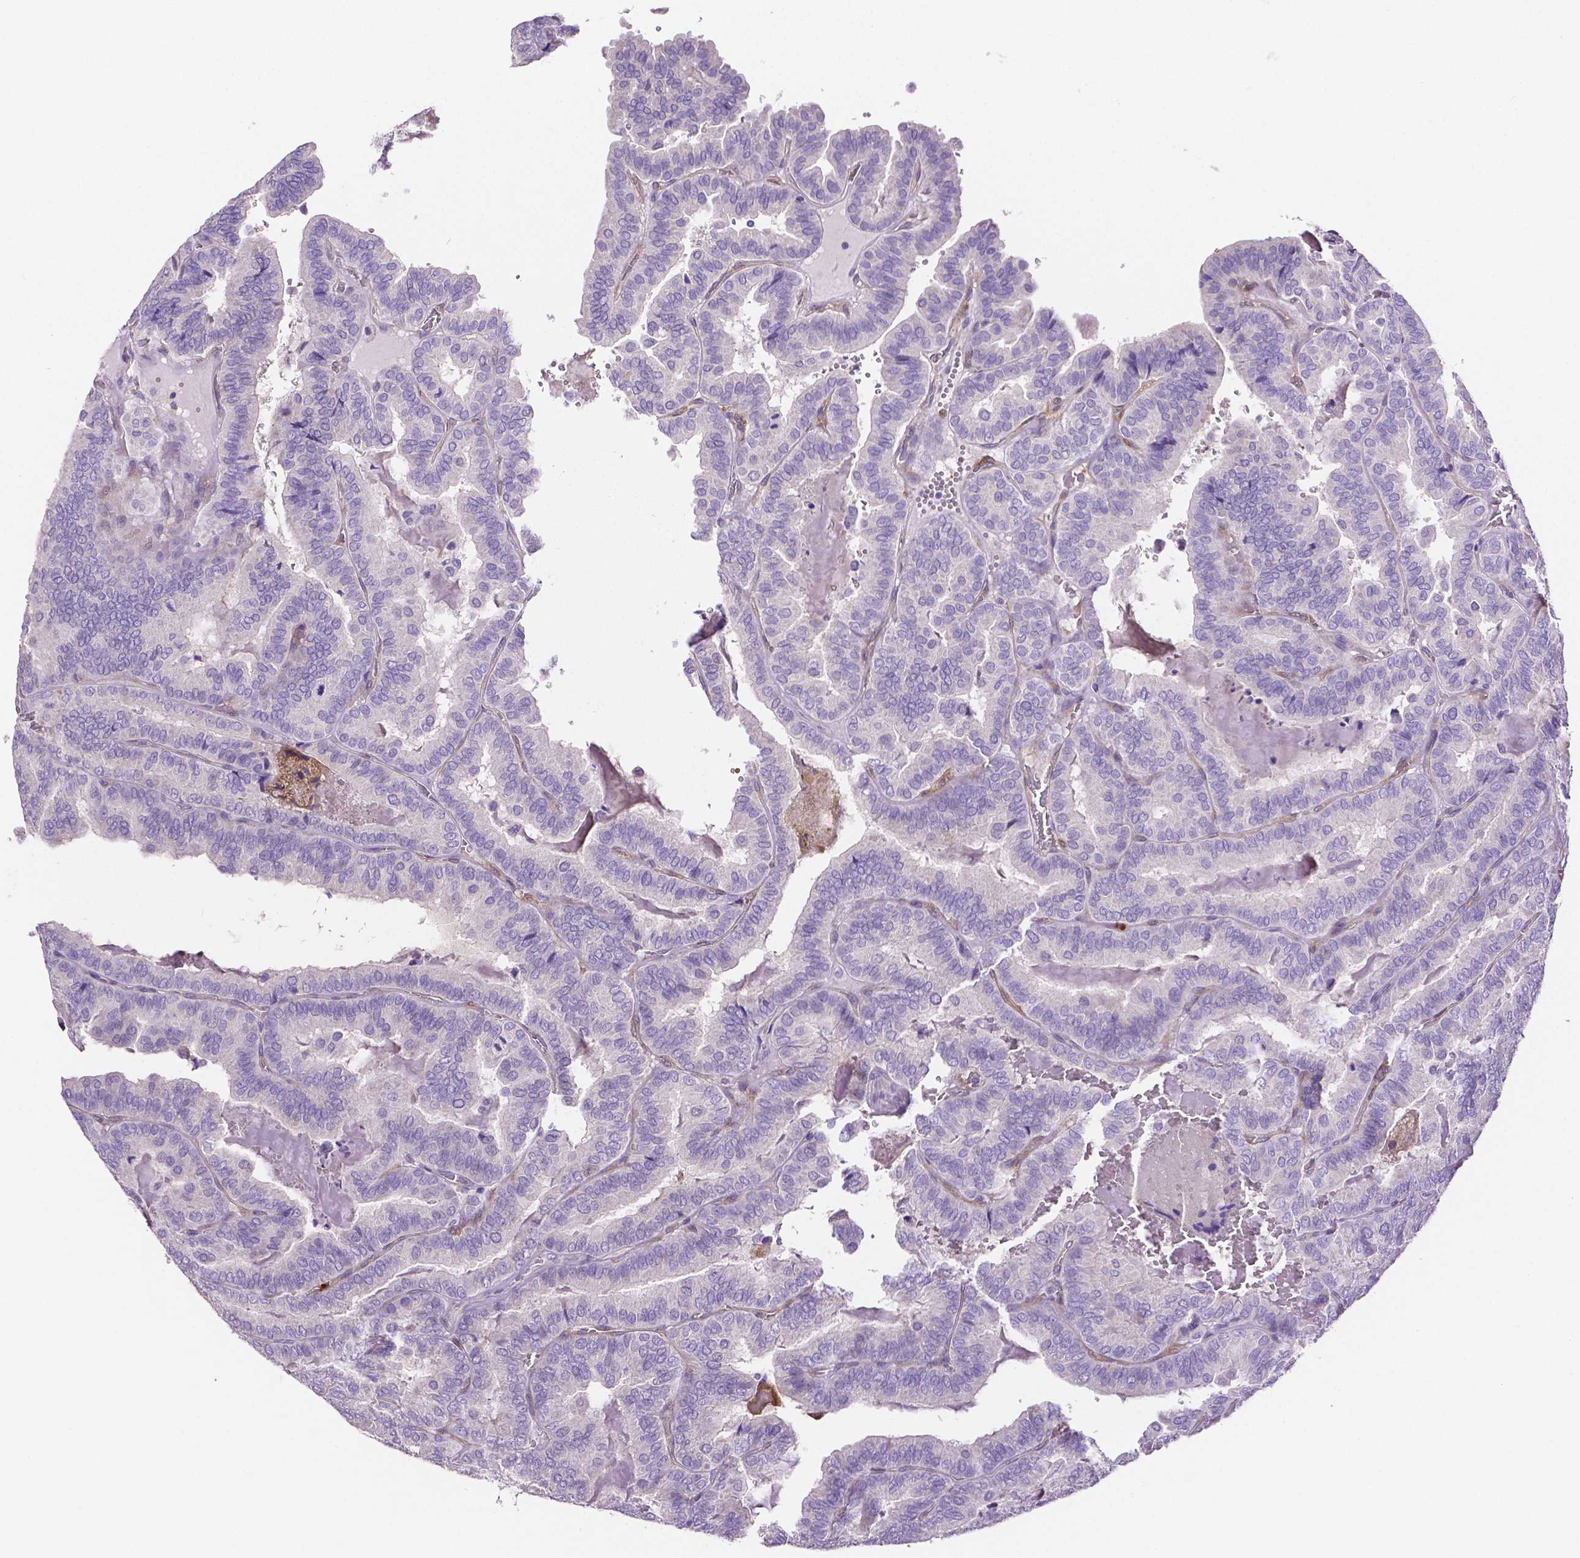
{"staining": {"intensity": "negative", "quantity": "none", "location": "none"}, "tissue": "thyroid cancer", "cell_type": "Tumor cells", "image_type": "cancer", "snomed": [{"axis": "morphology", "description": "Papillary adenocarcinoma, NOS"}, {"axis": "topography", "description": "Thyroid gland"}], "caption": "Tumor cells are negative for brown protein staining in thyroid cancer.", "gene": "MMP9", "patient": {"sex": "female", "age": 75}}